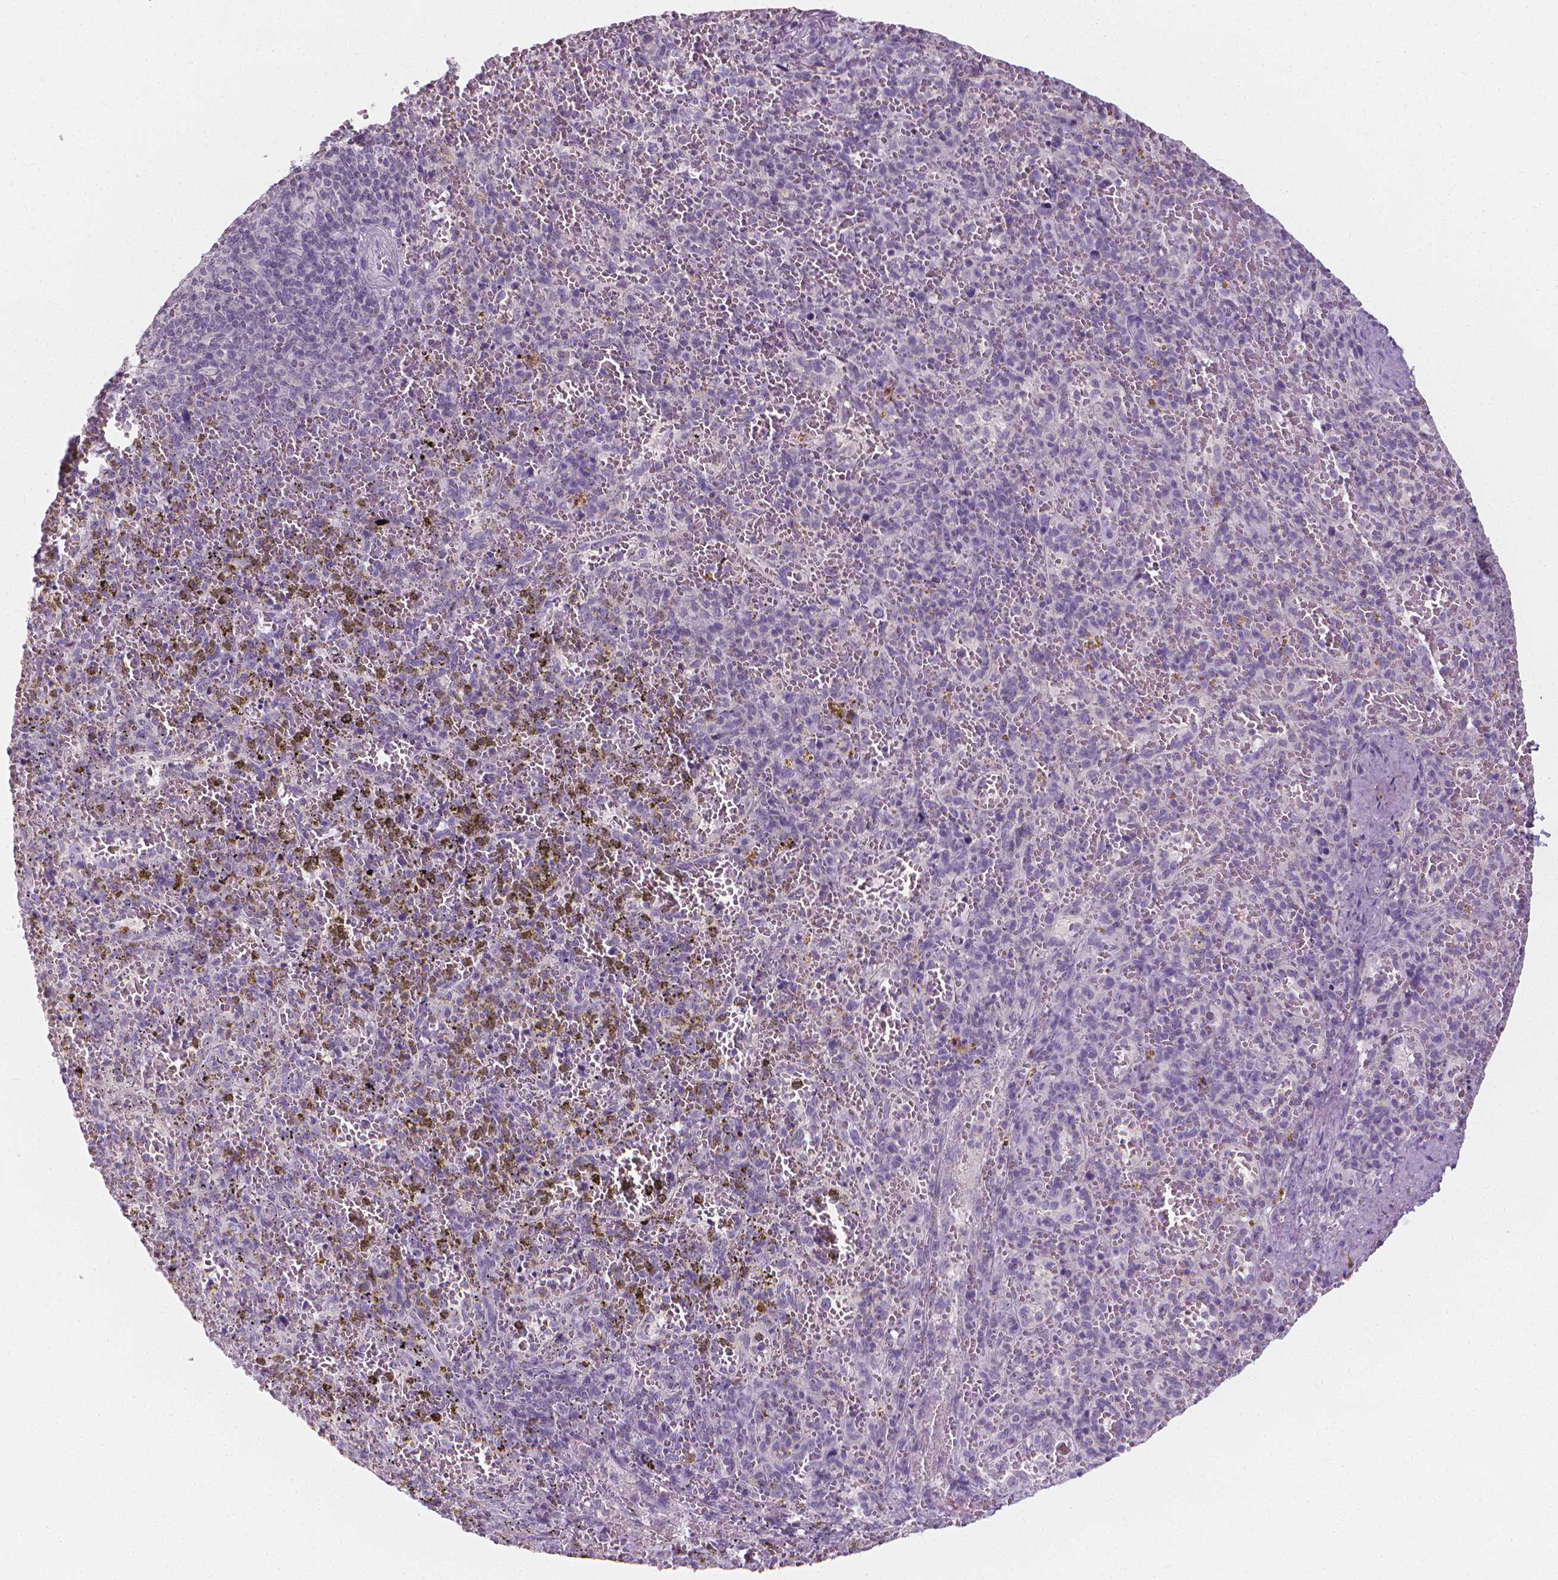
{"staining": {"intensity": "negative", "quantity": "none", "location": "none"}, "tissue": "spleen", "cell_type": "Cells in red pulp", "image_type": "normal", "snomed": [{"axis": "morphology", "description": "Normal tissue, NOS"}, {"axis": "topography", "description": "Spleen"}], "caption": "This is a photomicrograph of immunohistochemistry (IHC) staining of unremarkable spleen, which shows no positivity in cells in red pulp.", "gene": "DCAF8L1", "patient": {"sex": "female", "age": 50}}